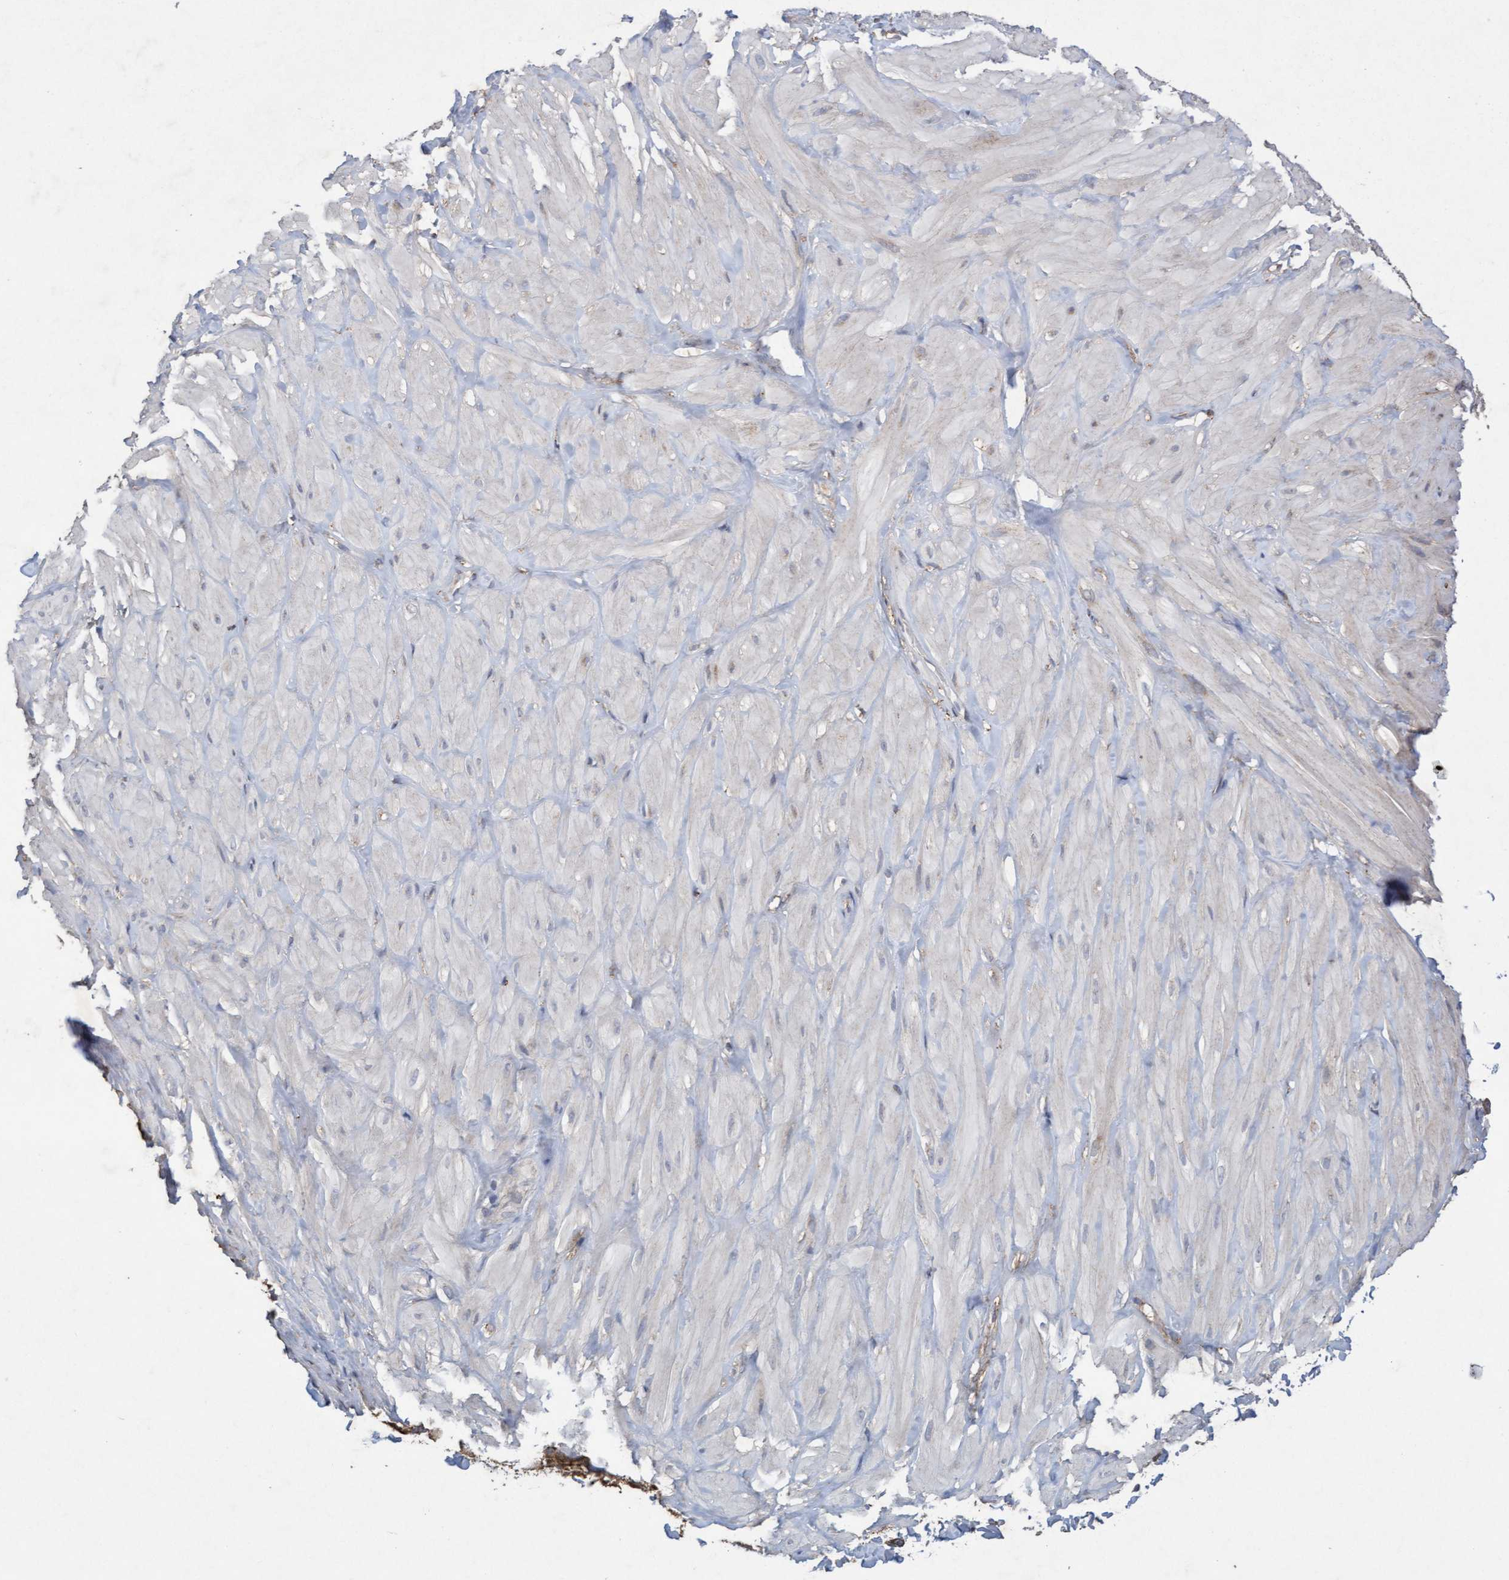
{"staining": {"intensity": "negative", "quantity": "none", "location": "none"}, "tissue": "adipose tissue", "cell_type": "Adipocytes", "image_type": "normal", "snomed": [{"axis": "morphology", "description": "Normal tissue, NOS"}, {"axis": "topography", "description": "Adipose tissue"}, {"axis": "topography", "description": "Vascular tissue"}, {"axis": "topography", "description": "Peripheral nerve tissue"}], "caption": "This is an immunohistochemistry (IHC) histopathology image of unremarkable human adipose tissue. There is no staining in adipocytes.", "gene": "ATPAF2", "patient": {"sex": "male", "age": 25}}